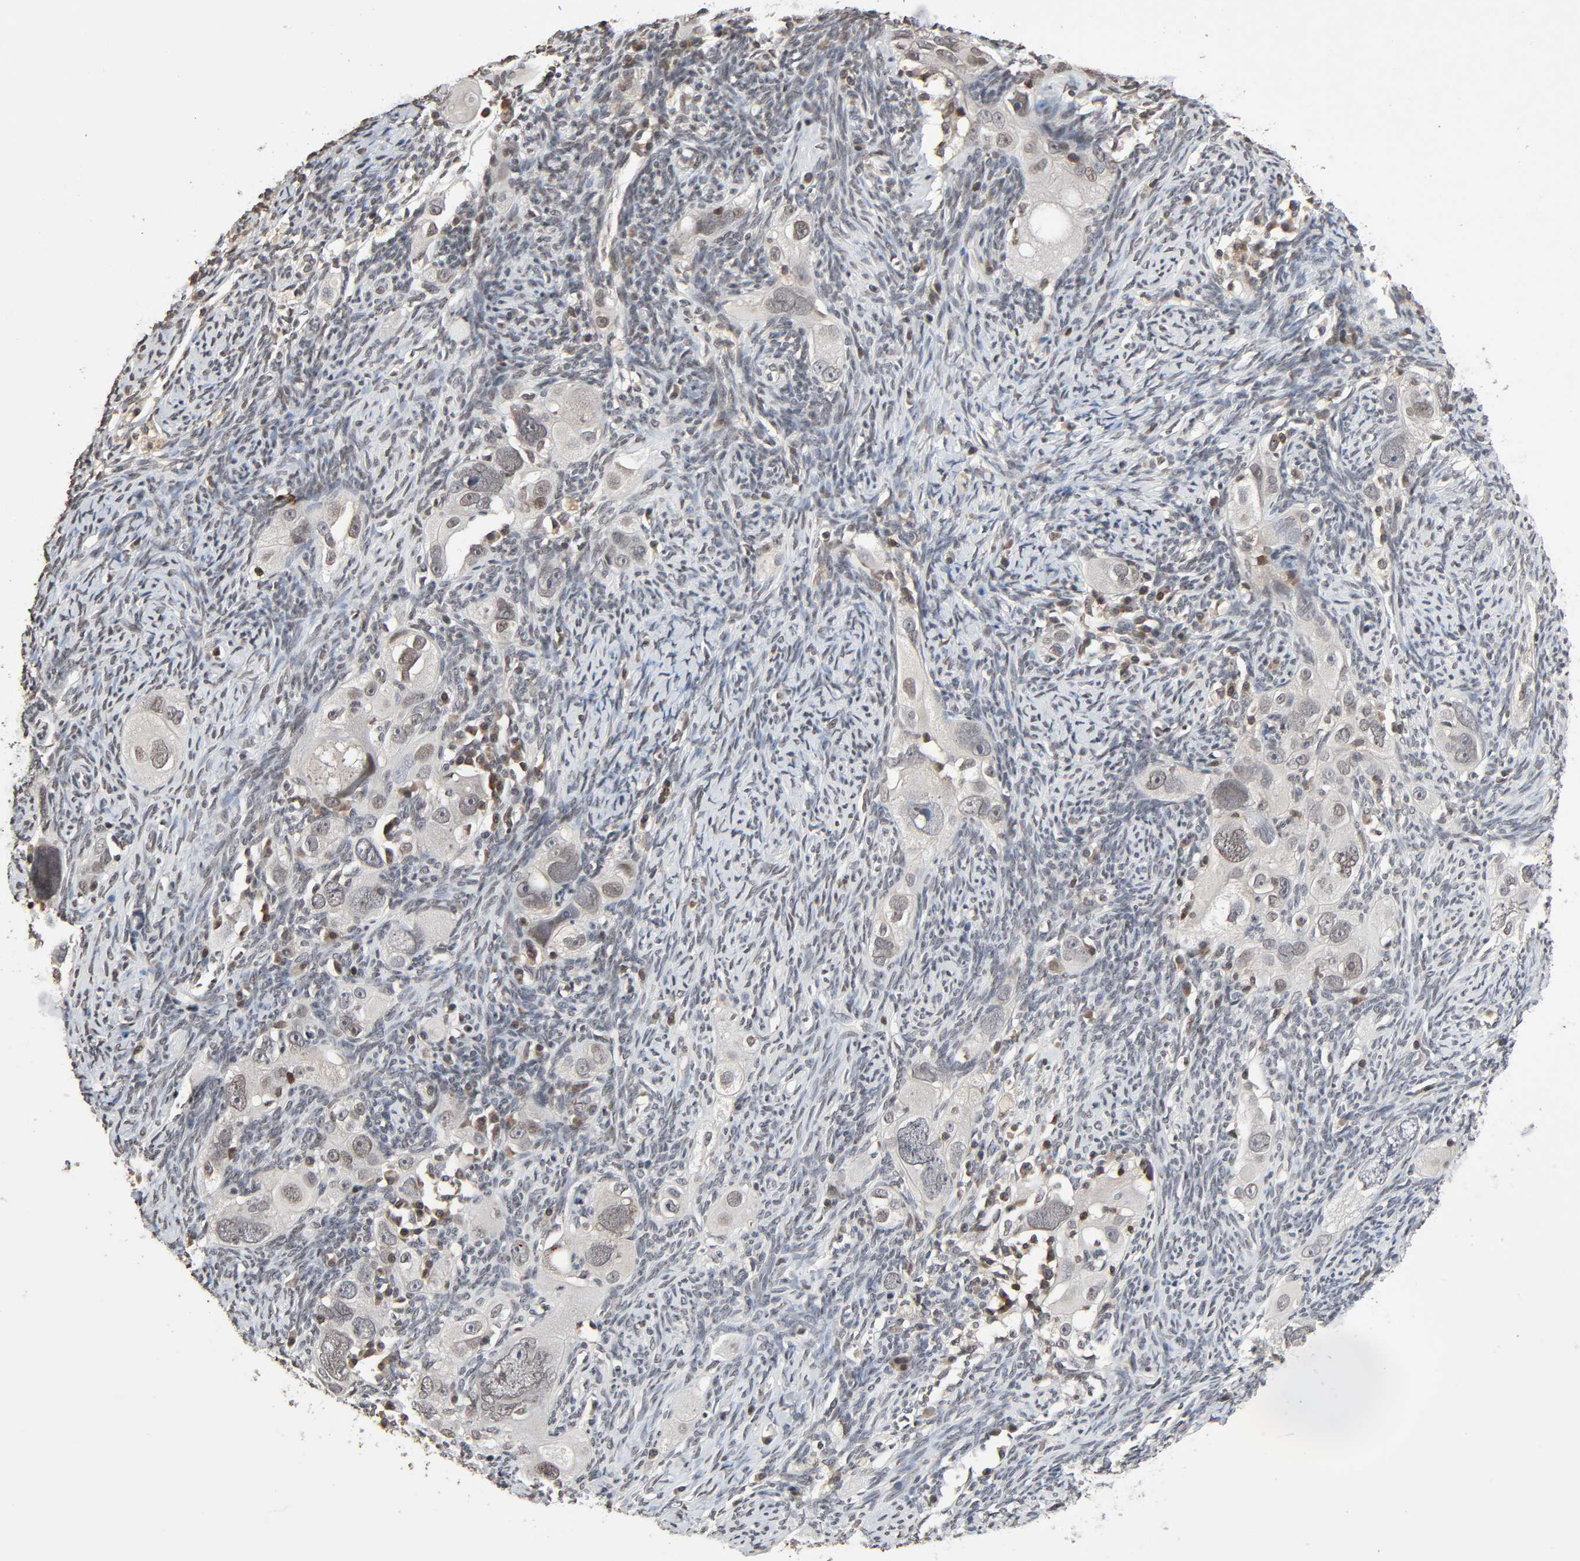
{"staining": {"intensity": "negative", "quantity": "none", "location": "none"}, "tissue": "ovarian cancer", "cell_type": "Tumor cells", "image_type": "cancer", "snomed": [{"axis": "morphology", "description": "Normal tissue, NOS"}, {"axis": "morphology", "description": "Cystadenocarcinoma, serous, NOS"}, {"axis": "topography", "description": "Ovary"}], "caption": "Histopathology image shows no protein positivity in tumor cells of ovarian cancer tissue.", "gene": "STK4", "patient": {"sex": "female", "age": 62}}